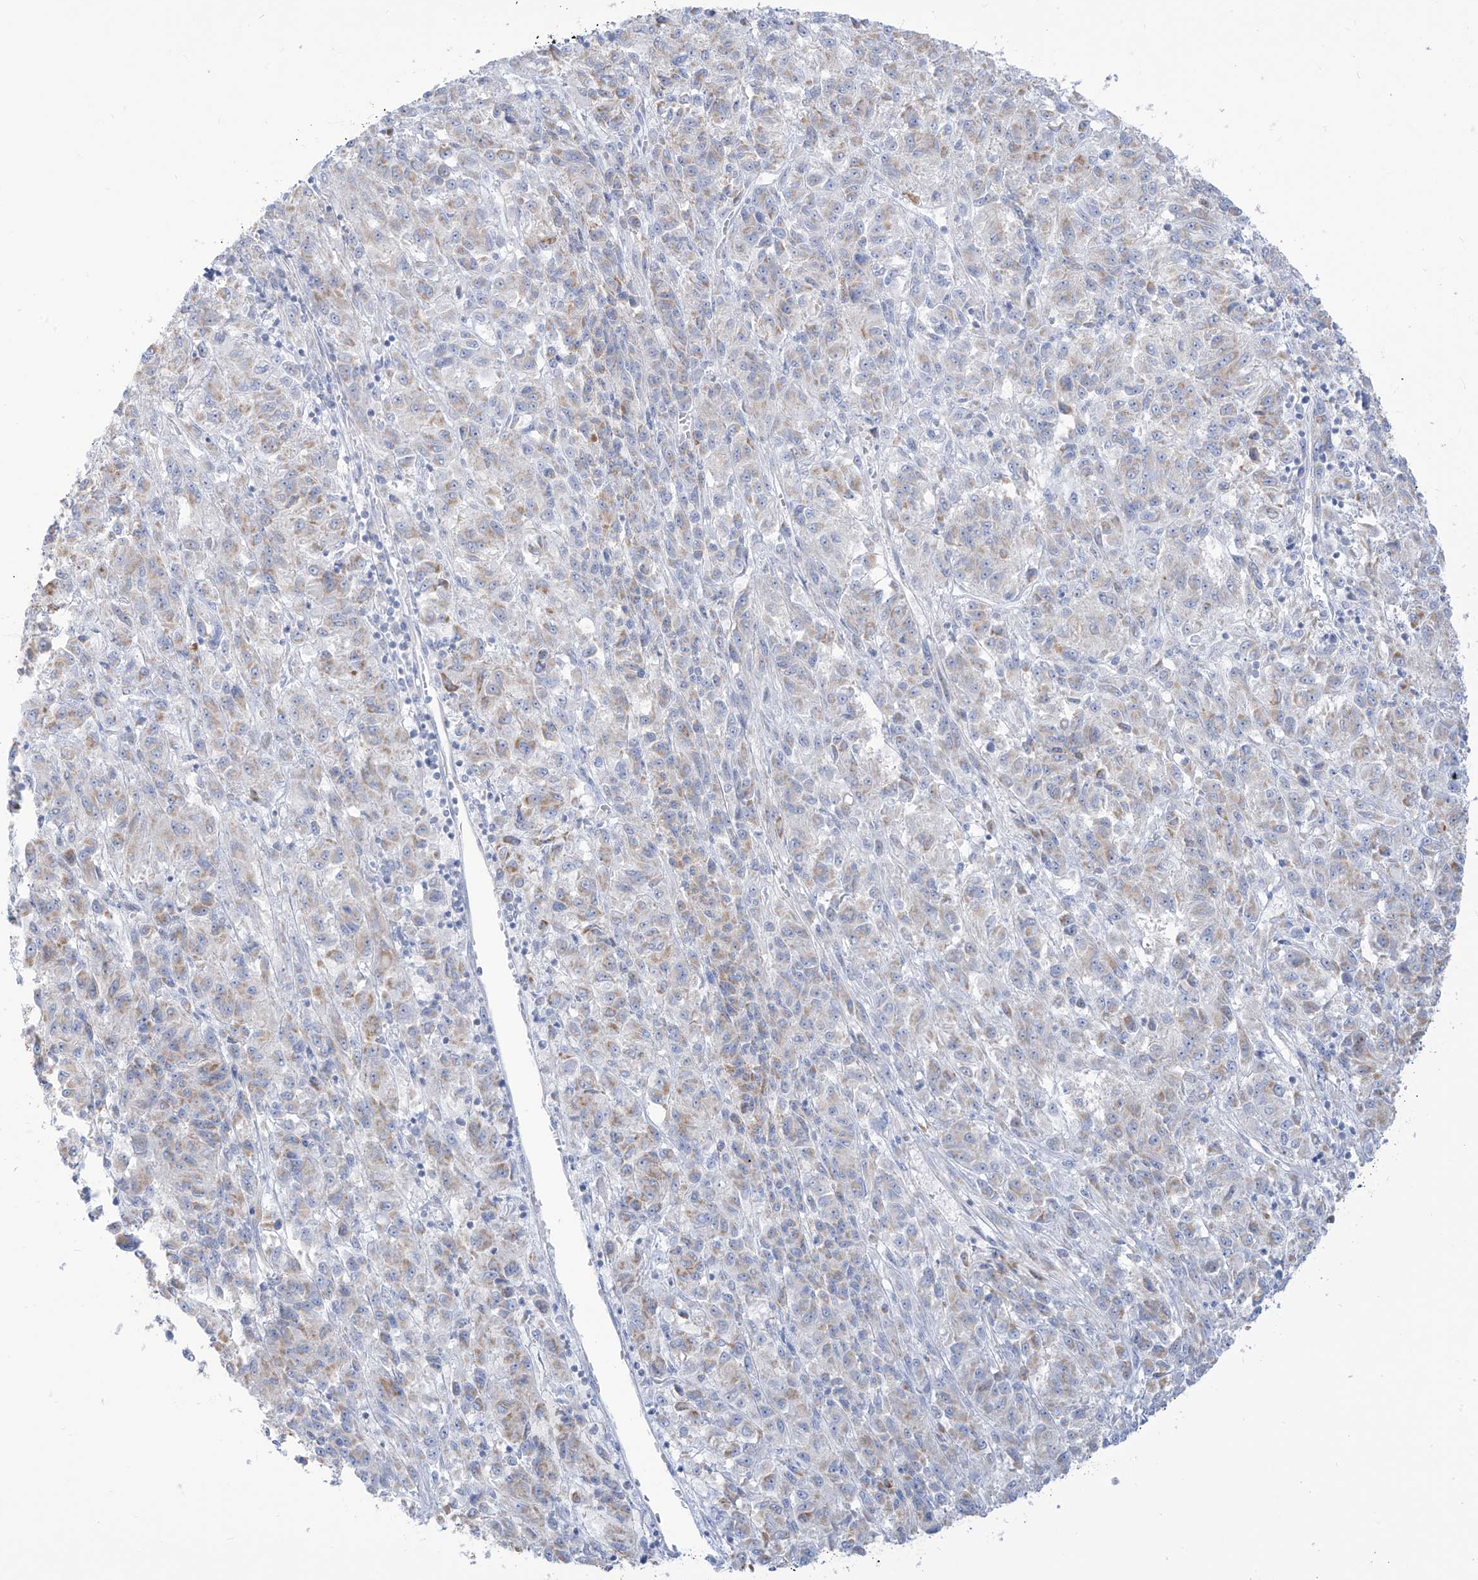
{"staining": {"intensity": "weak", "quantity": "<25%", "location": "cytoplasmic/membranous"}, "tissue": "melanoma", "cell_type": "Tumor cells", "image_type": "cancer", "snomed": [{"axis": "morphology", "description": "Malignant melanoma, Metastatic site"}, {"axis": "topography", "description": "Lung"}], "caption": "Tumor cells show no significant staining in melanoma. (DAB (3,3'-diaminobenzidine) IHC, high magnification).", "gene": "SLC26A3", "patient": {"sex": "male", "age": 64}}